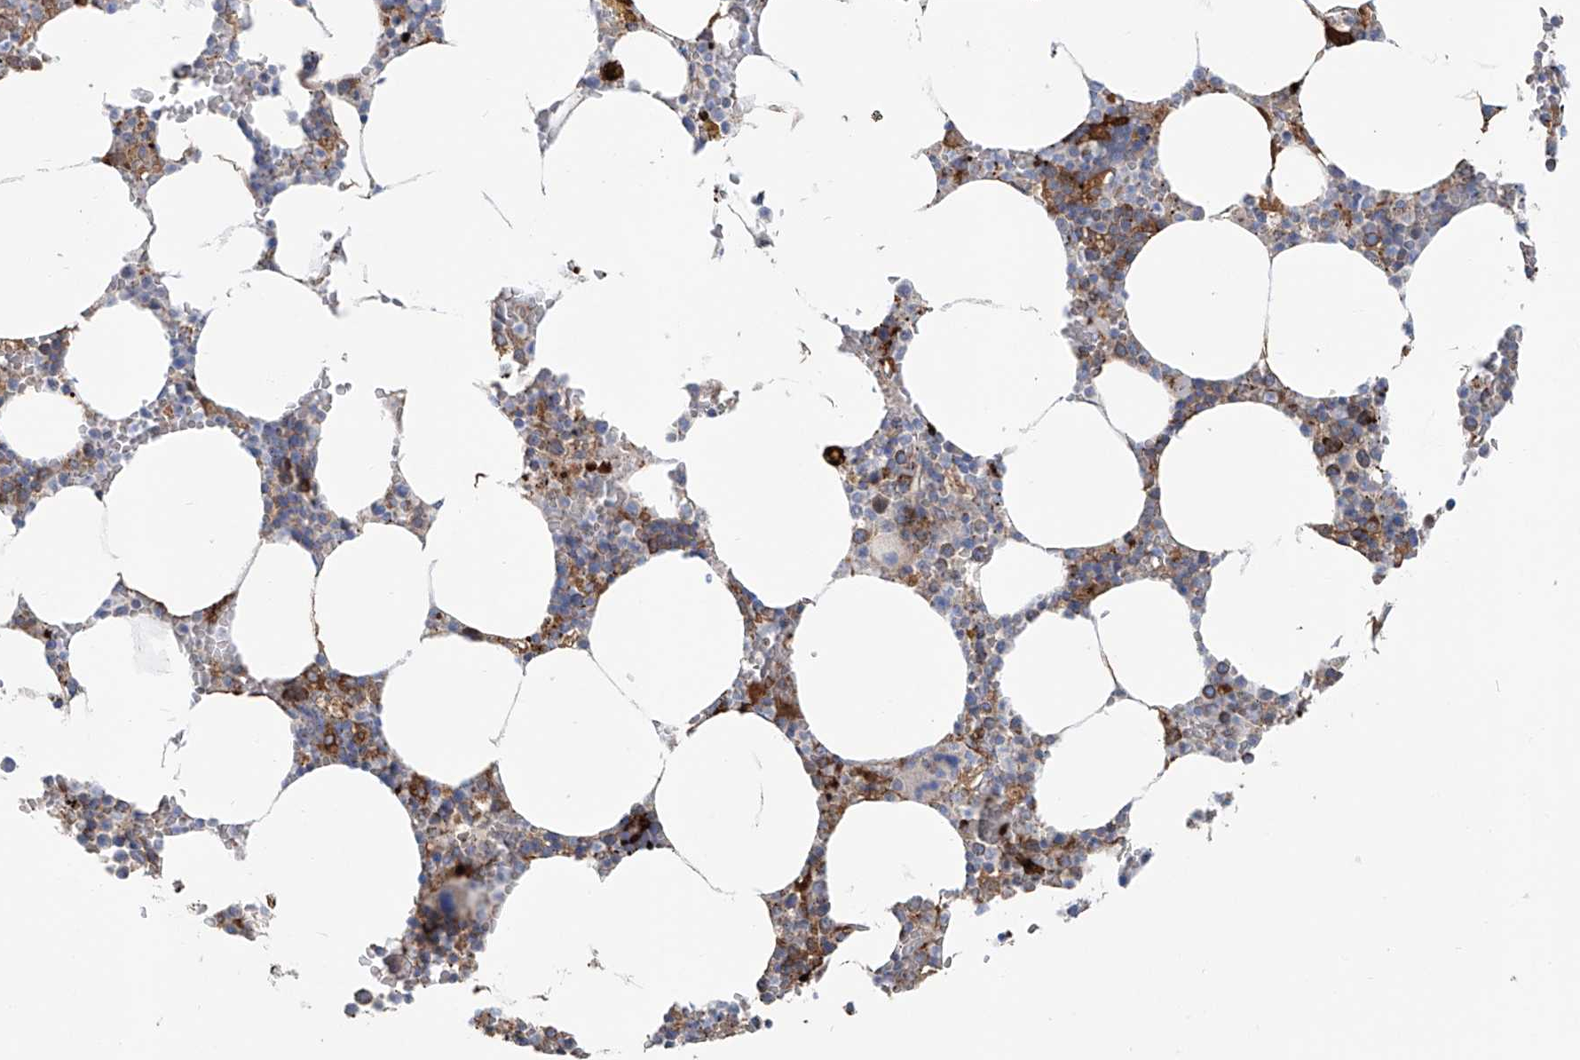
{"staining": {"intensity": "moderate", "quantity": "25%-75%", "location": "cytoplasmic/membranous"}, "tissue": "bone marrow", "cell_type": "Hematopoietic cells", "image_type": "normal", "snomed": [{"axis": "morphology", "description": "Normal tissue, NOS"}, {"axis": "topography", "description": "Bone marrow"}], "caption": "Immunohistochemical staining of unremarkable bone marrow demonstrates moderate cytoplasmic/membranous protein positivity in approximately 25%-75% of hematopoietic cells. The staining was performed using DAB, with brown indicating positive protein expression. Nuclei are stained blue with hematoxylin.", "gene": "ALDH6A1", "patient": {"sex": "male", "age": 70}}